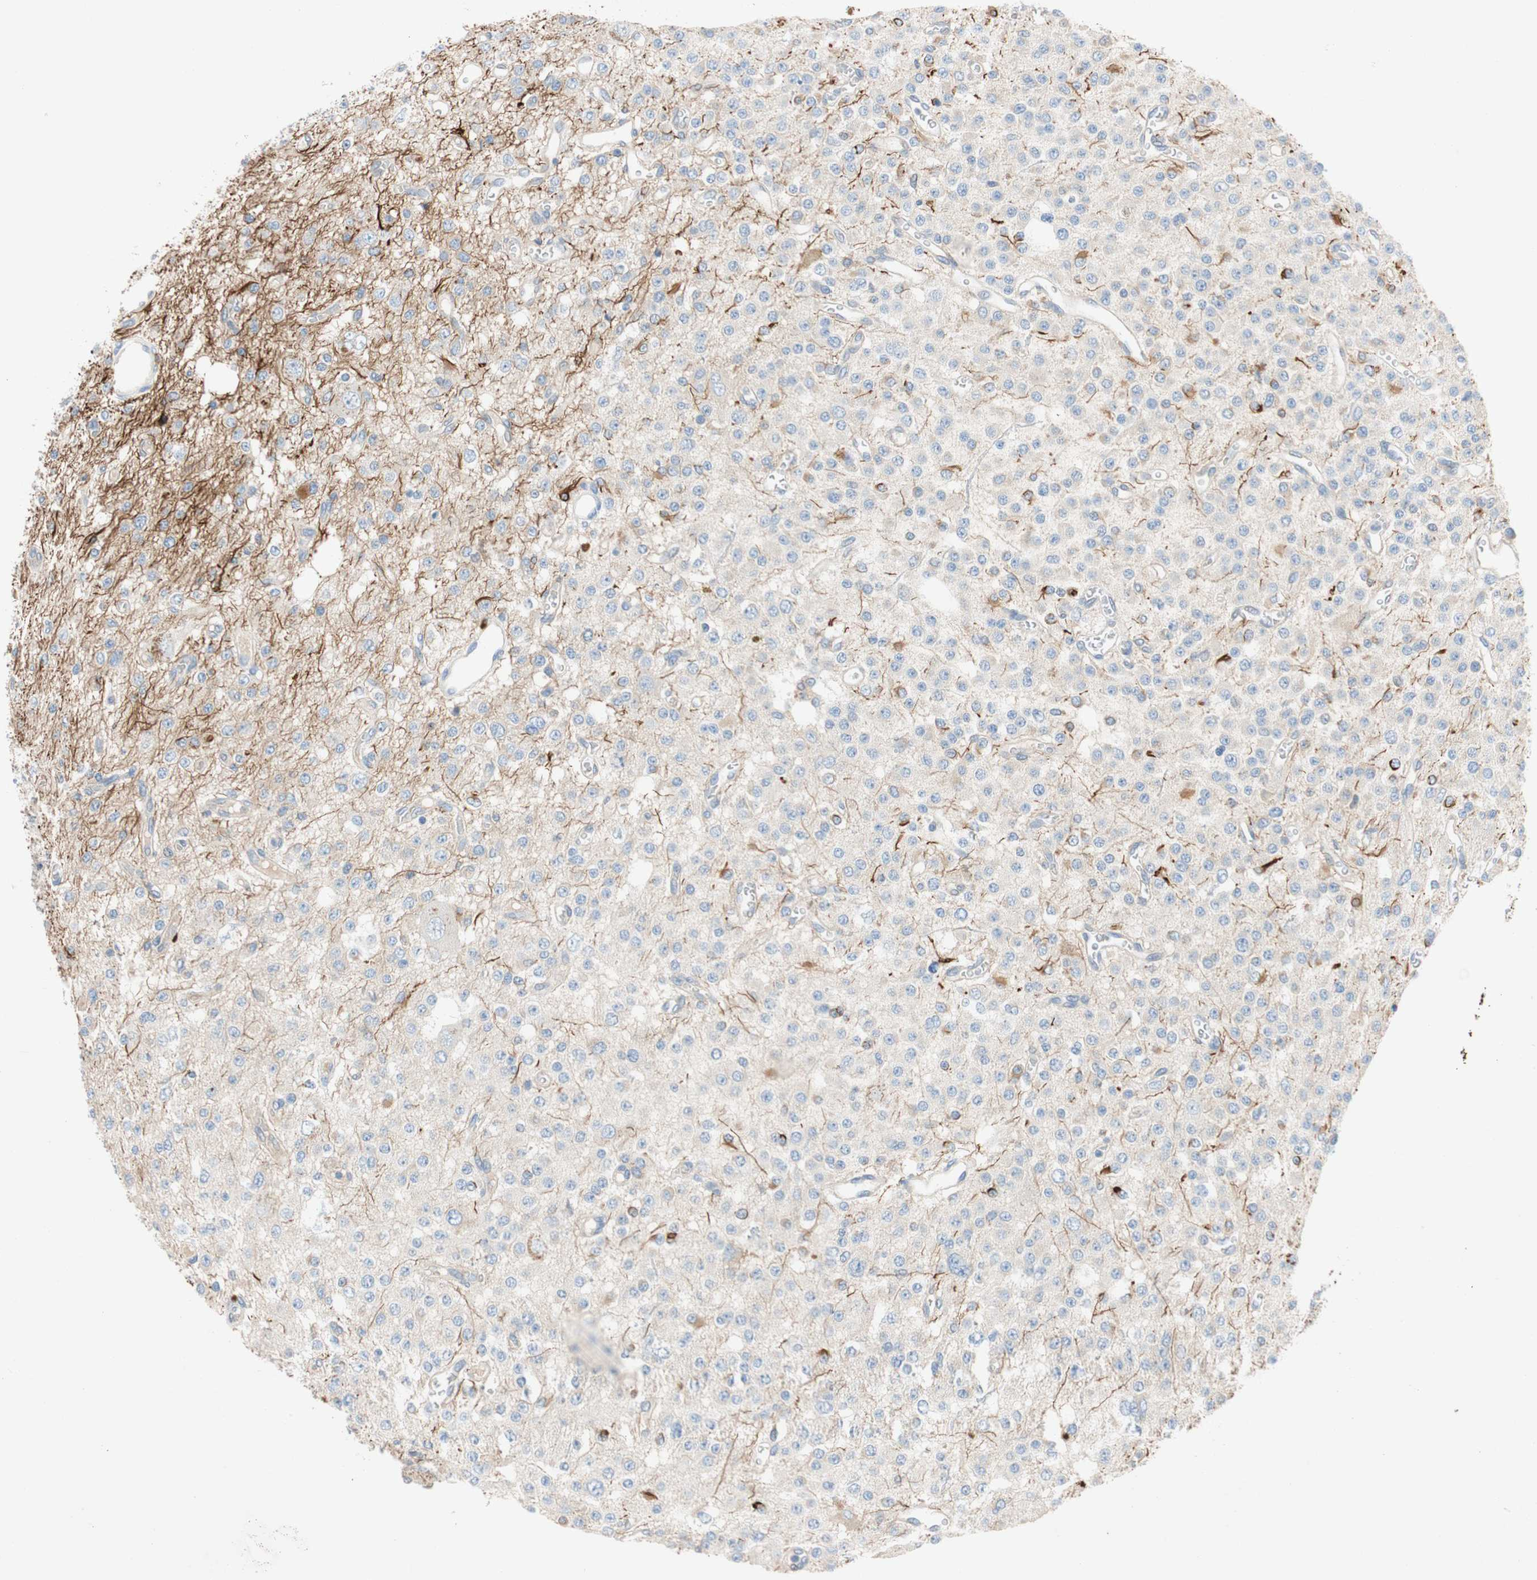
{"staining": {"intensity": "negative", "quantity": "none", "location": "none"}, "tissue": "glioma", "cell_type": "Tumor cells", "image_type": "cancer", "snomed": [{"axis": "morphology", "description": "Glioma, malignant, Low grade"}, {"axis": "topography", "description": "Brain"}], "caption": "Protein analysis of glioma reveals no significant staining in tumor cells.", "gene": "RELB", "patient": {"sex": "male", "age": 38}}